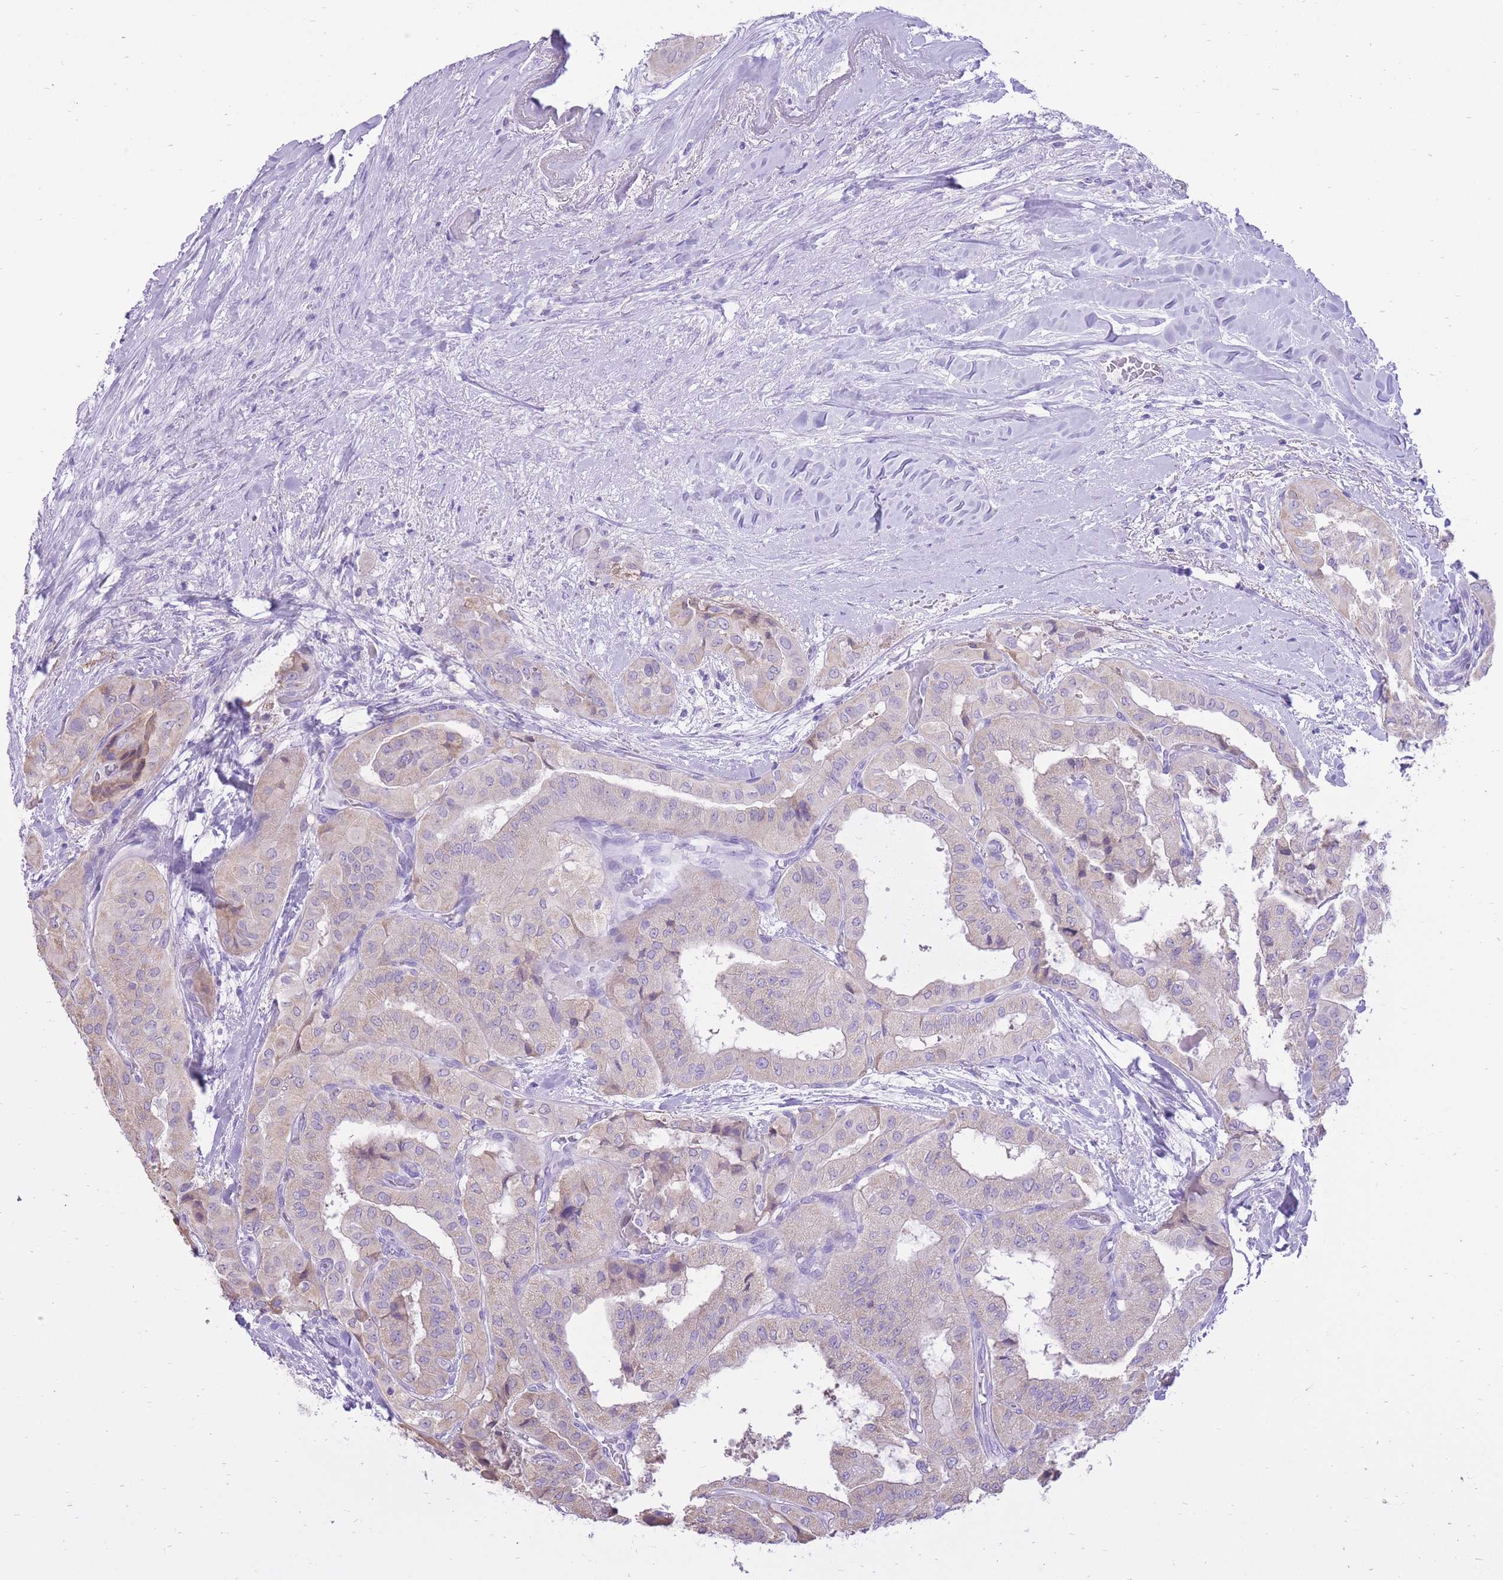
{"staining": {"intensity": "negative", "quantity": "none", "location": "none"}, "tissue": "thyroid cancer", "cell_type": "Tumor cells", "image_type": "cancer", "snomed": [{"axis": "morphology", "description": "Papillary adenocarcinoma, NOS"}, {"axis": "topography", "description": "Thyroid gland"}], "caption": "There is no significant positivity in tumor cells of thyroid papillary adenocarcinoma.", "gene": "SLC4A4", "patient": {"sex": "female", "age": 59}}